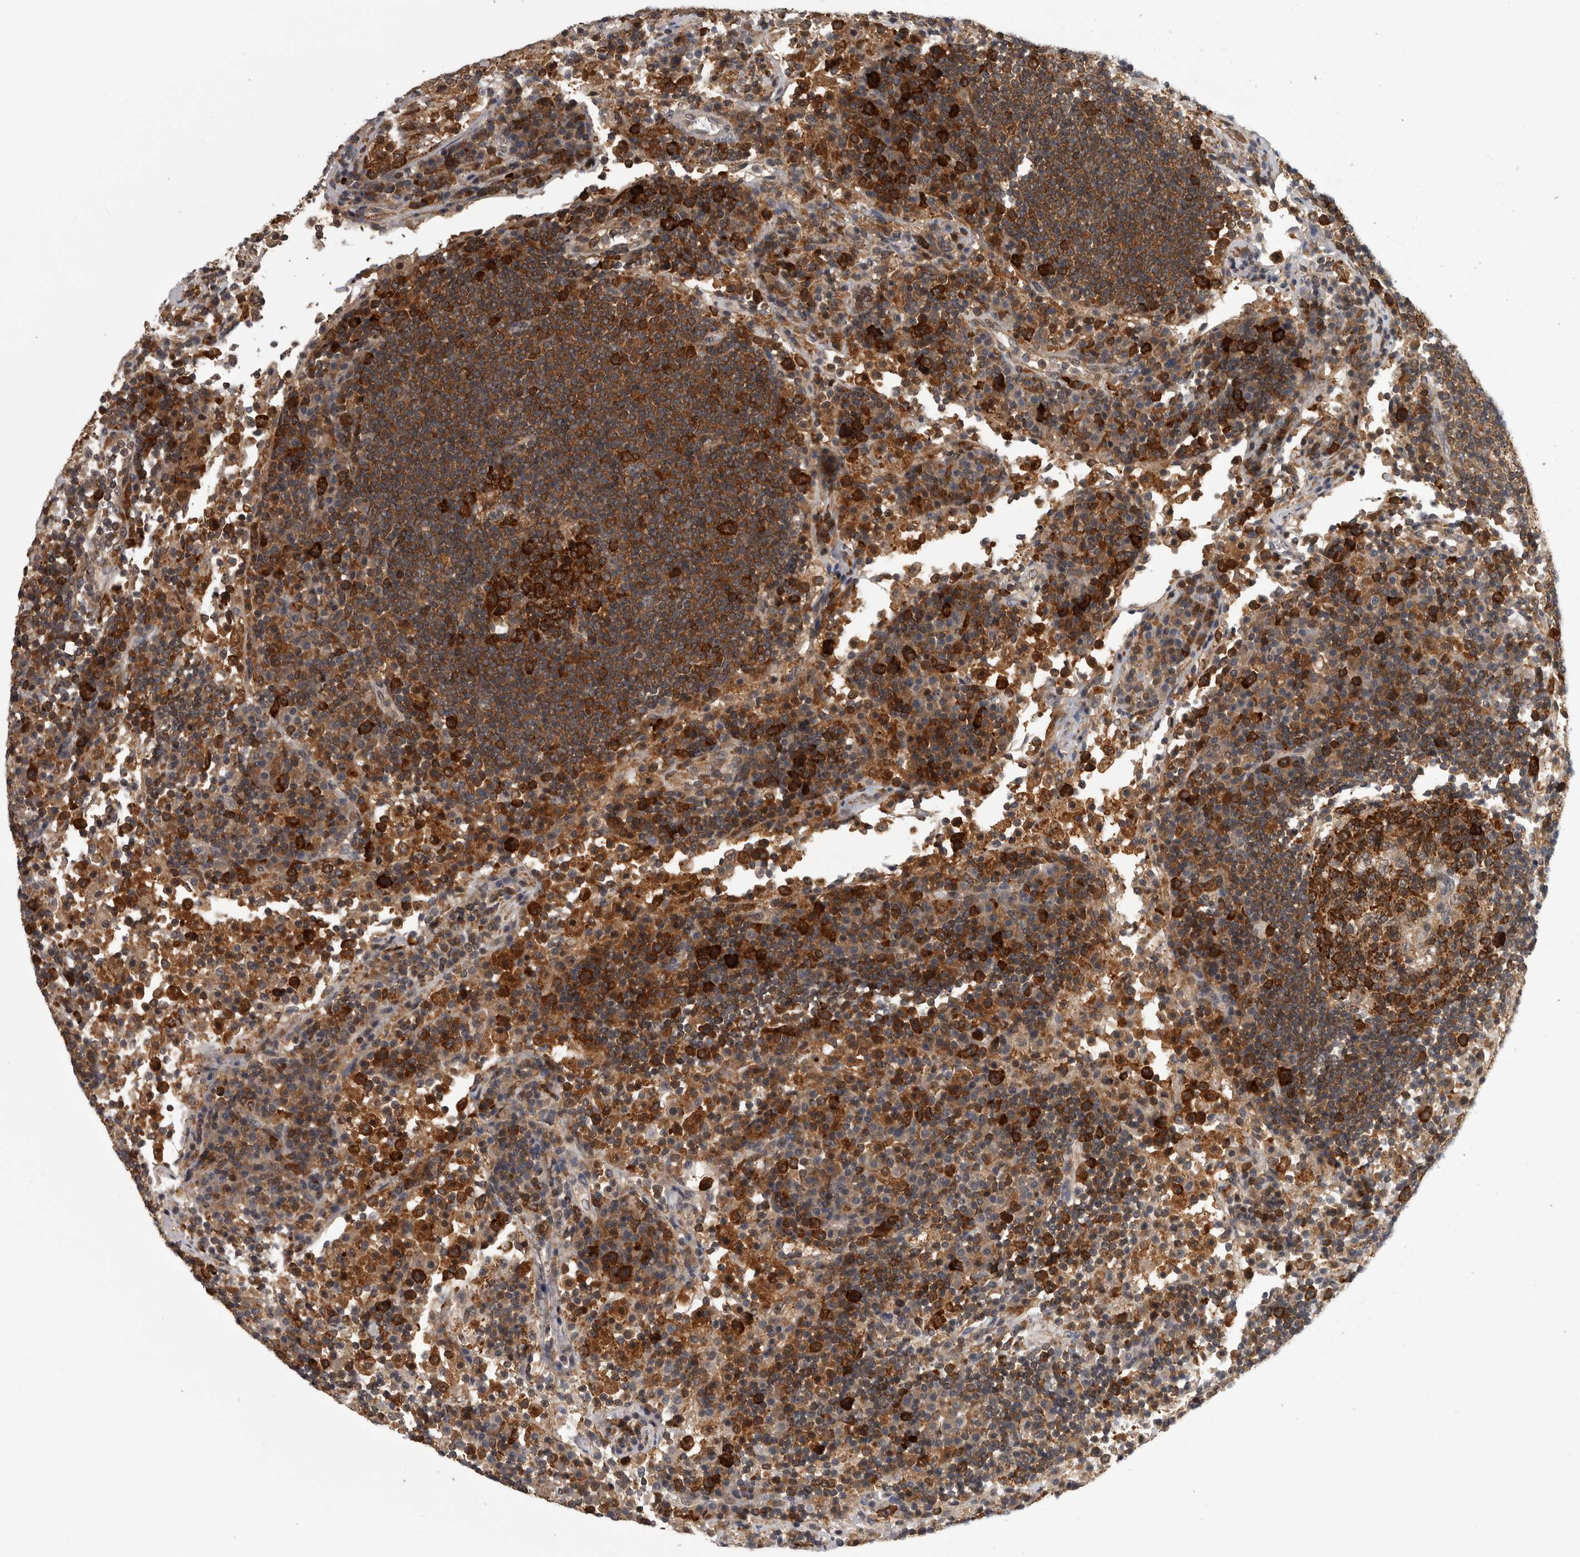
{"staining": {"intensity": "strong", "quantity": ">75%", "location": "cytoplasmic/membranous"}, "tissue": "lymph node", "cell_type": "Germinal center cells", "image_type": "normal", "snomed": [{"axis": "morphology", "description": "Normal tissue, NOS"}, {"axis": "topography", "description": "Lymph node"}], "caption": "Lymph node stained with a brown dye shows strong cytoplasmic/membranous positive staining in approximately >75% of germinal center cells.", "gene": "CACYBP", "patient": {"sex": "female", "age": 53}}